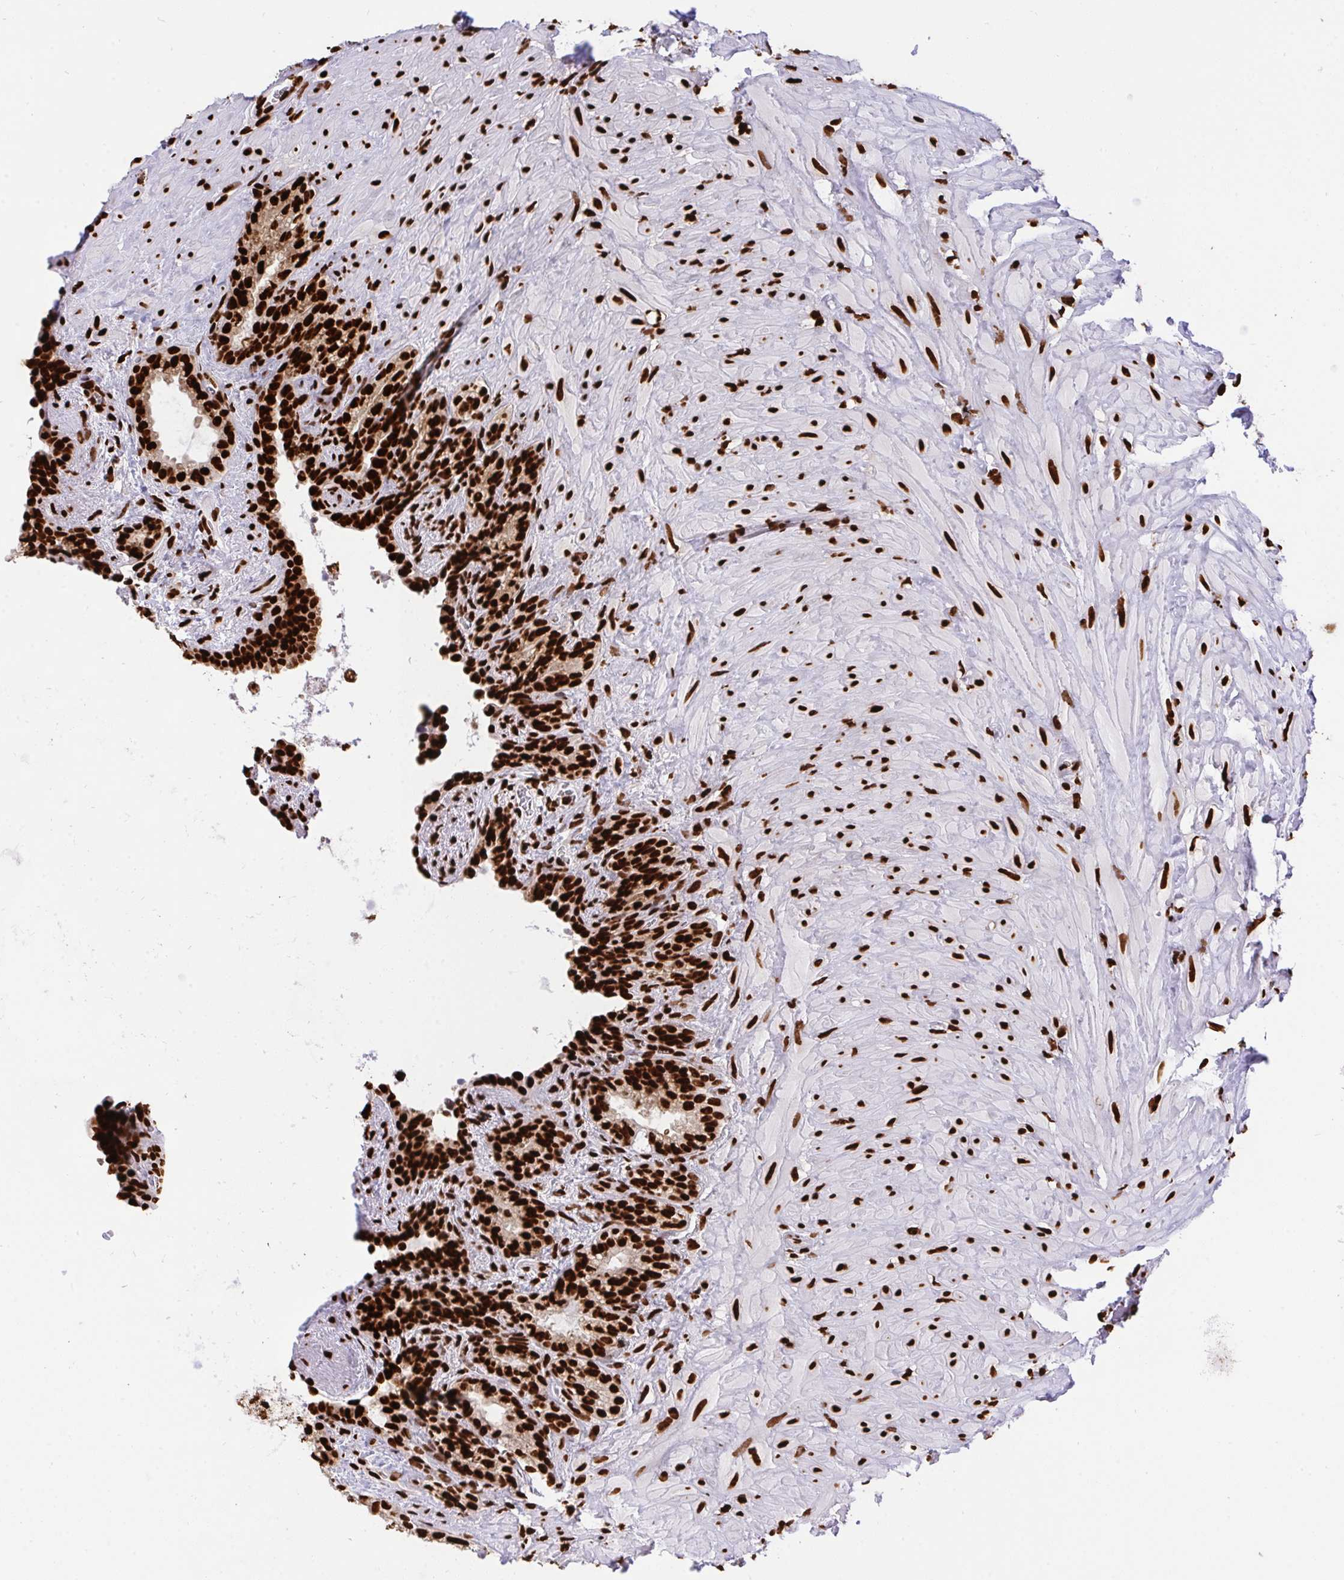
{"staining": {"intensity": "strong", "quantity": ">75%", "location": "nuclear"}, "tissue": "seminal vesicle", "cell_type": "Glandular cells", "image_type": "normal", "snomed": [{"axis": "morphology", "description": "Normal tissue, NOS"}, {"axis": "topography", "description": "Seminal veicle"}], "caption": "Immunohistochemical staining of benign human seminal vesicle exhibits strong nuclear protein staining in approximately >75% of glandular cells.", "gene": "HNRNPL", "patient": {"sex": "male", "age": 76}}